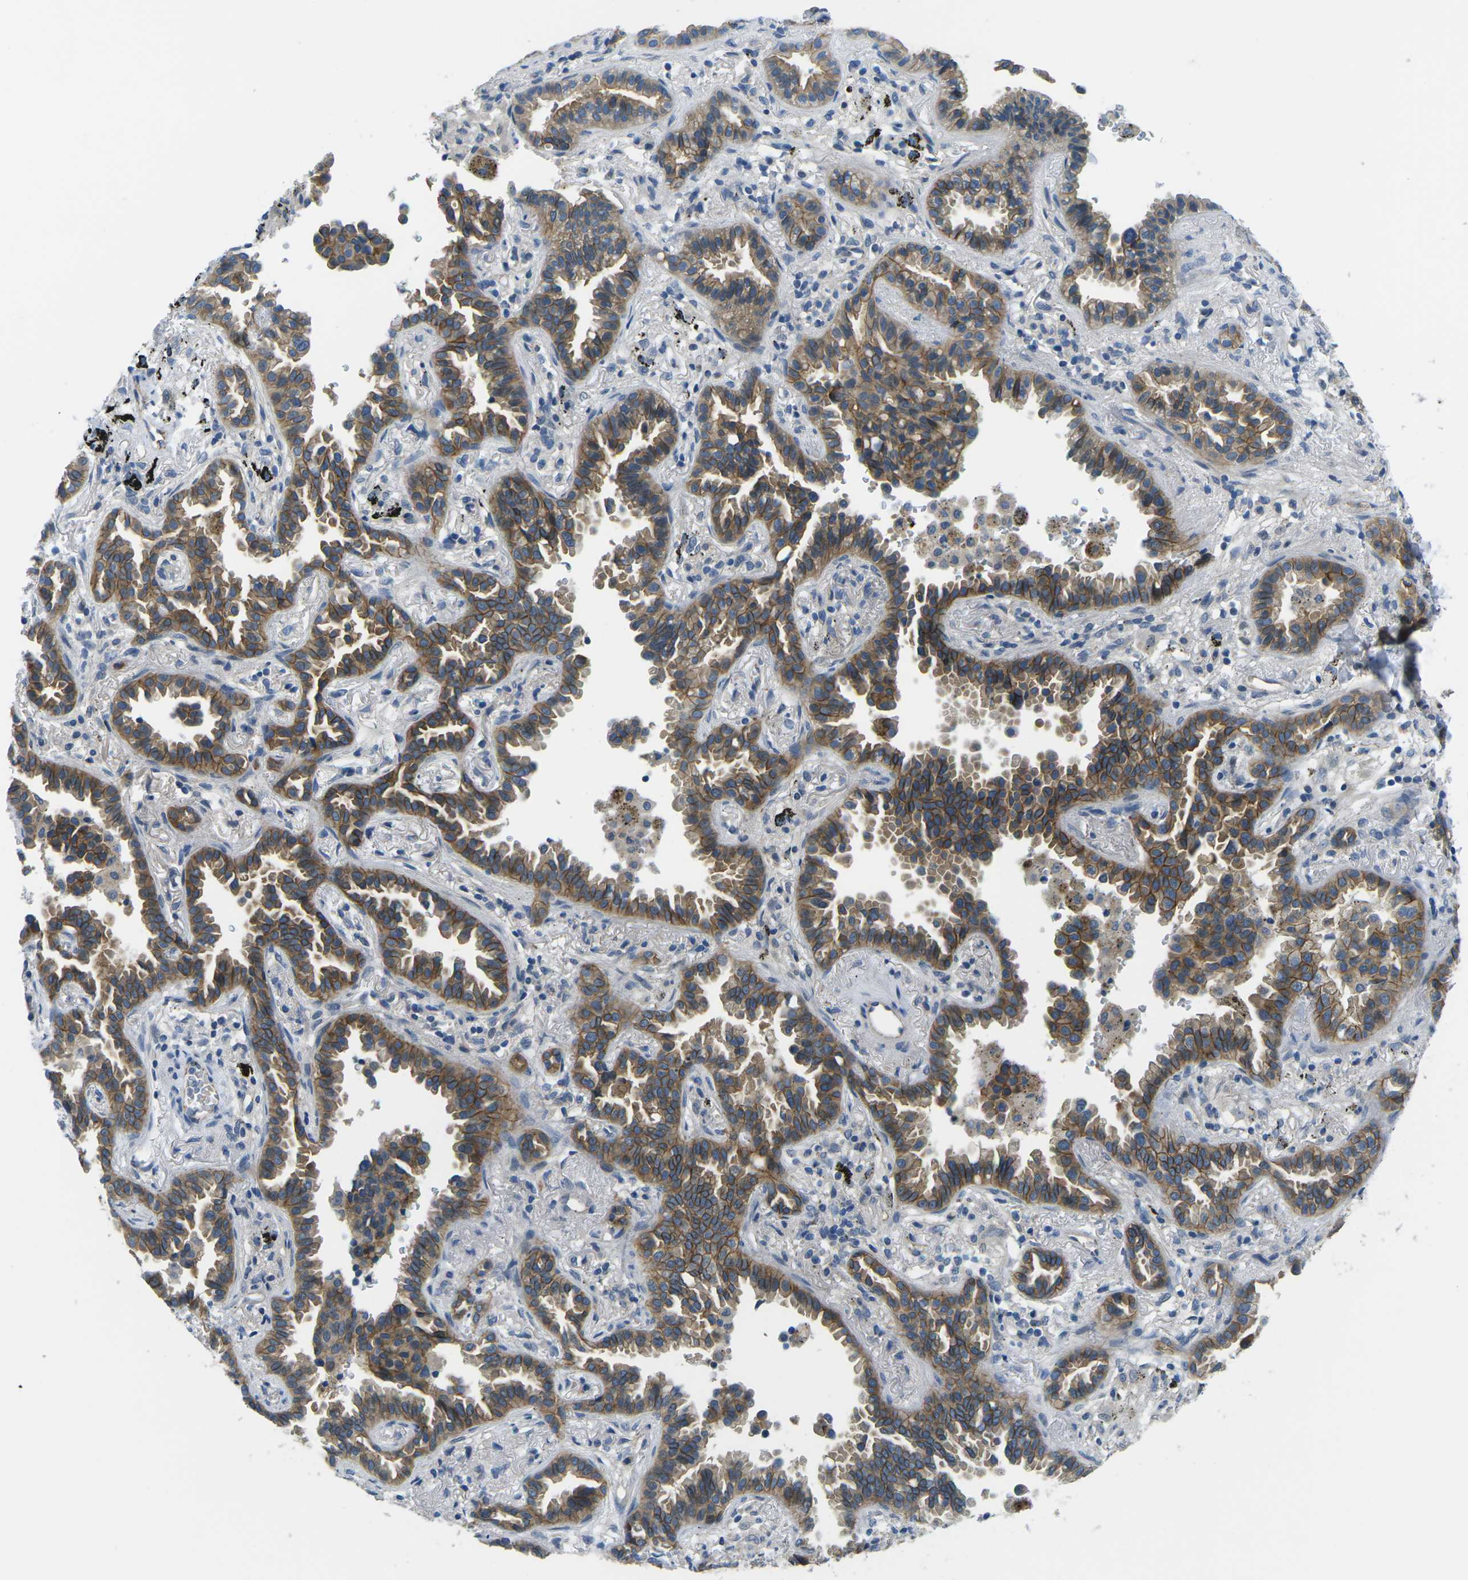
{"staining": {"intensity": "moderate", "quantity": ">75%", "location": "cytoplasmic/membranous"}, "tissue": "lung cancer", "cell_type": "Tumor cells", "image_type": "cancer", "snomed": [{"axis": "morphology", "description": "Normal tissue, NOS"}, {"axis": "morphology", "description": "Adenocarcinoma, NOS"}, {"axis": "topography", "description": "Lung"}], "caption": "Protein expression analysis of human lung cancer reveals moderate cytoplasmic/membranous expression in about >75% of tumor cells. The staining is performed using DAB (3,3'-diaminobenzidine) brown chromogen to label protein expression. The nuclei are counter-stained blue using hematoxylin.", "gene": "CTNND1", "patient": {"sex": "male", "age": 59}}